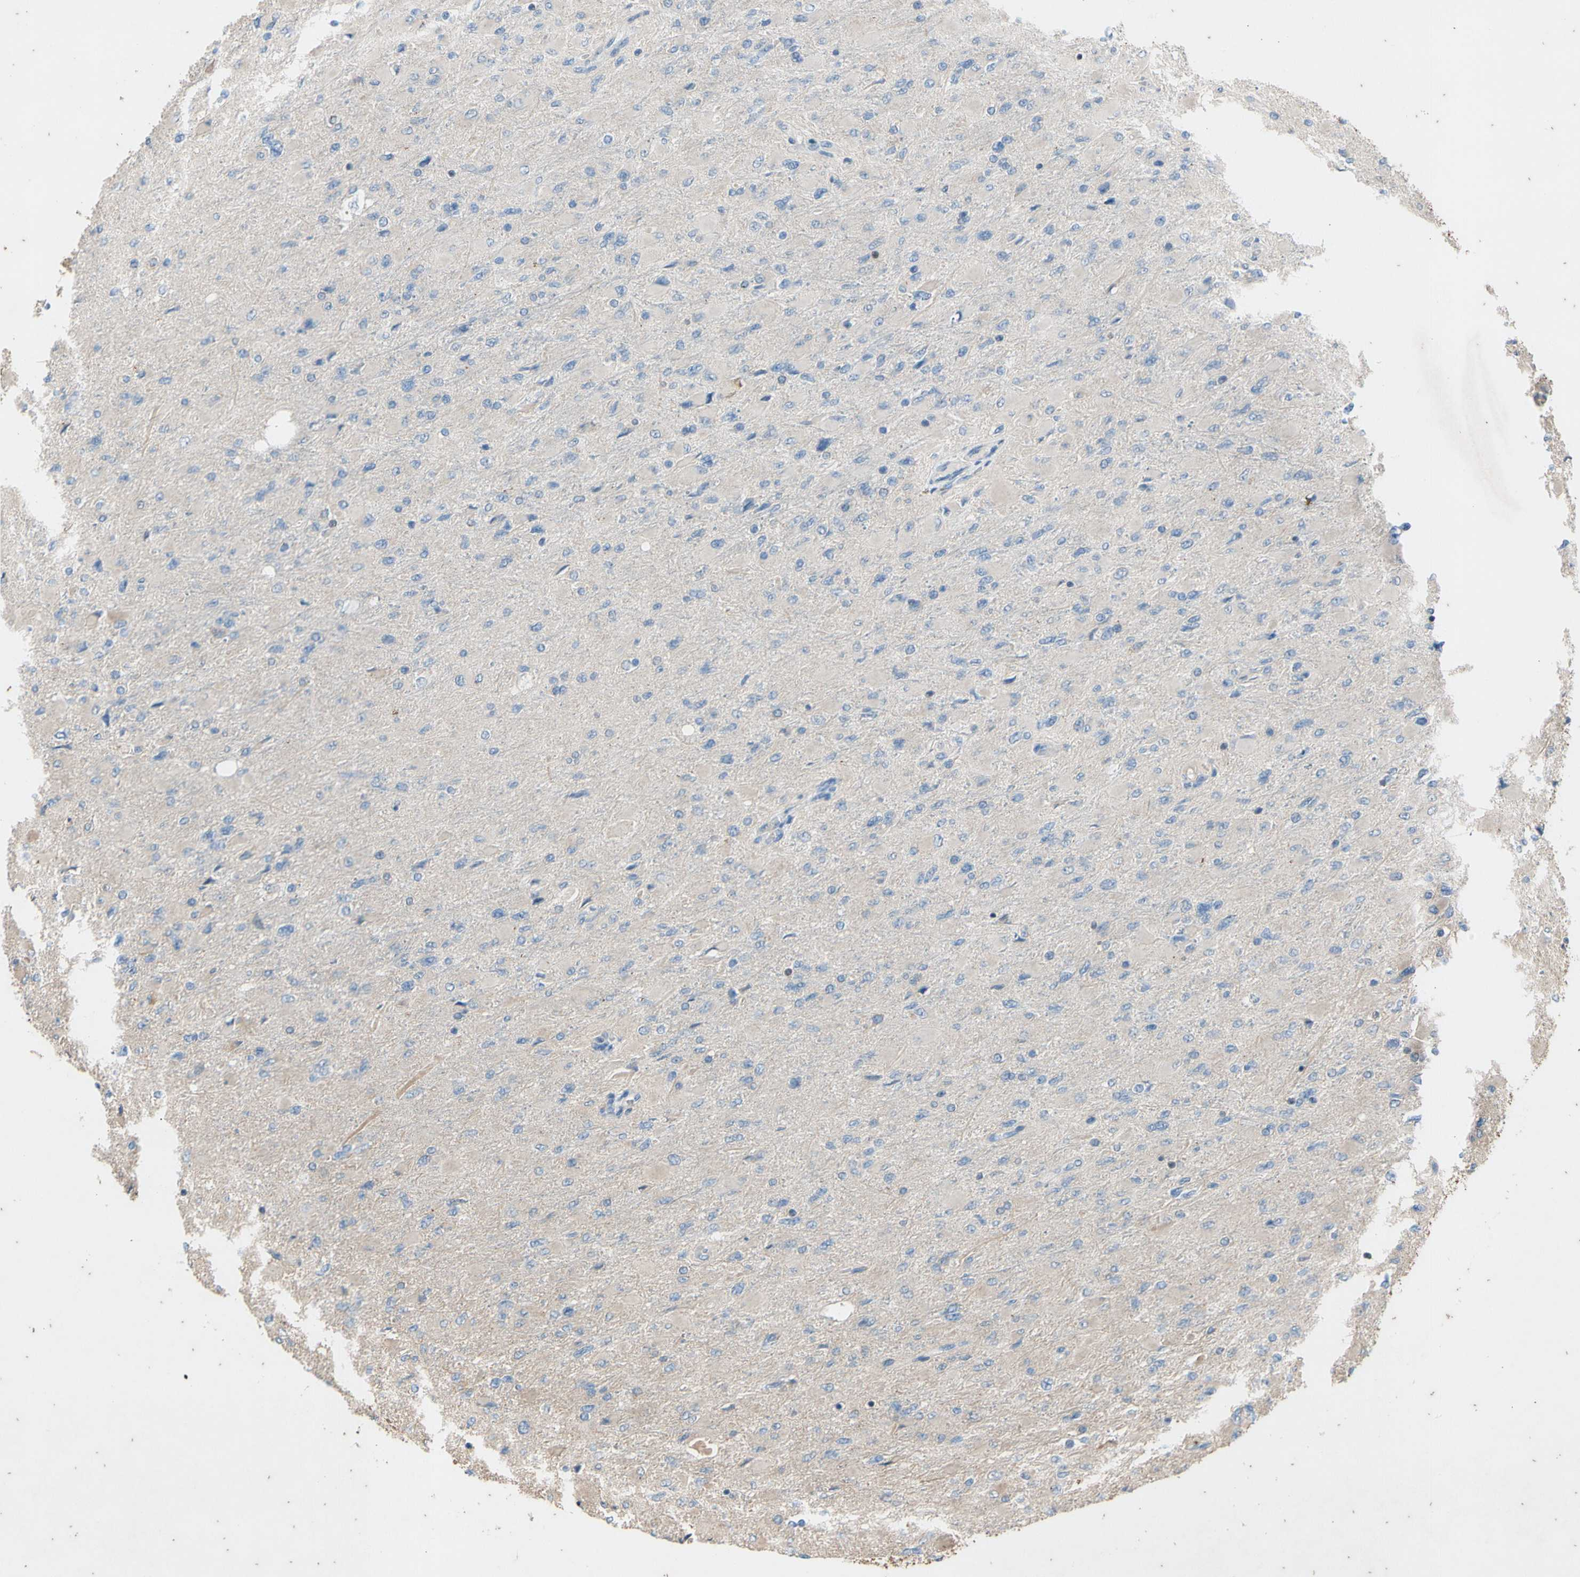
{"staining": {"intensity": "negative", "quantity": "none", "location": "none"}, "tissue": "glioma", "cell_type": "Tumor cells", "image_type": "cancer", "snomed": [{"axis": "morphology", "description": "Glioma, malignant, High grade"}, {"axis": "topography", "description": "Cerebral cortex"}], "caption": "Micrograph shows no significant protein staining in tumor cells of glioma. Brightfield microscopy of immunohistochemistry (IHC) stained with DAB (brown) and hematoxylin (blue), captured at high magnification.", "gene": "TBX21", "patient": {"sex": "female", "age": 36}}